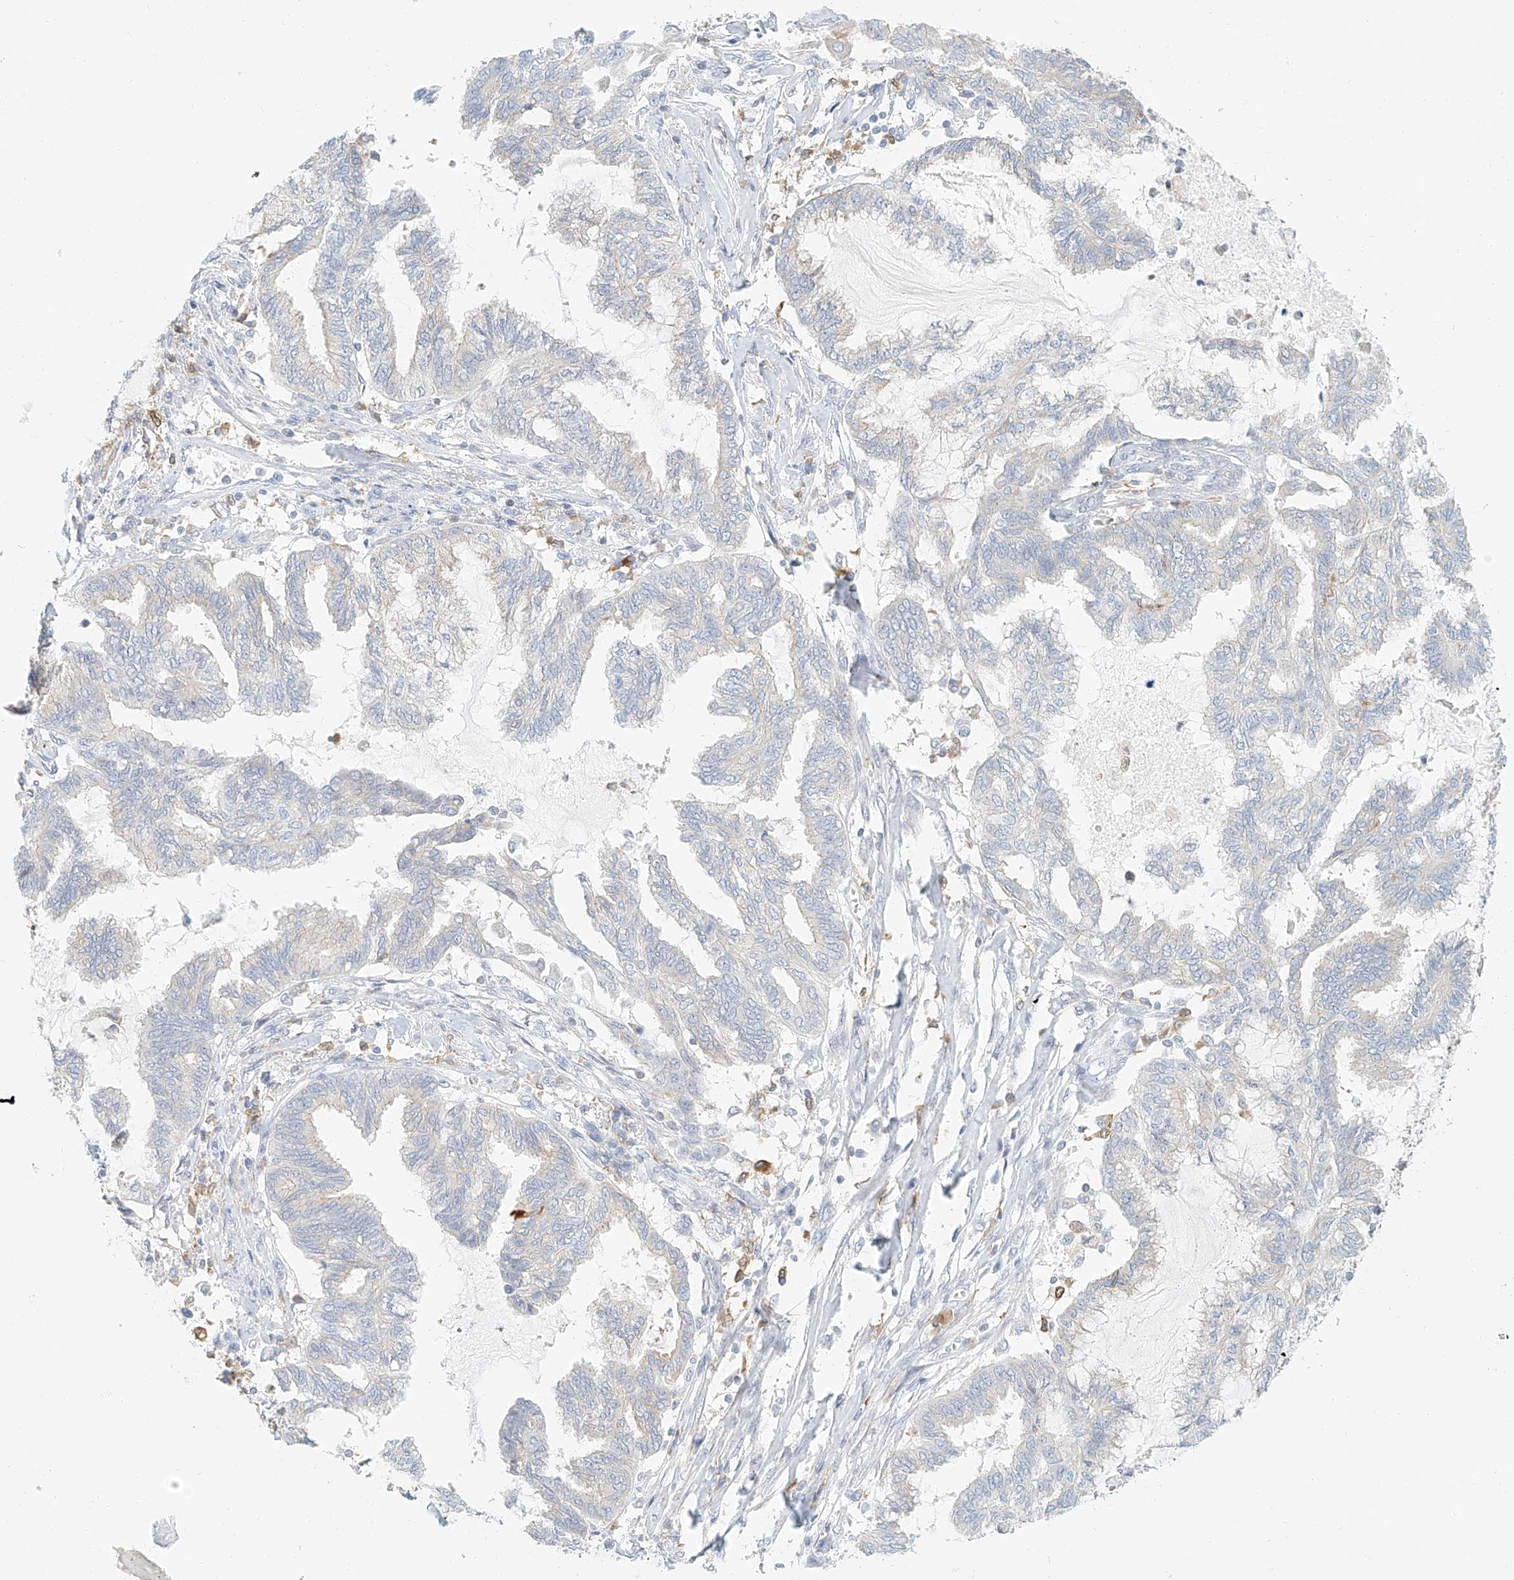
{"staining": {"intensity": "negative", "quantity": "none", "location": "none"}, "tissue": "endometrial cancer", "cell_type": "Tumor cells", "image_type": "cancer", "snomed": [{"axis": "morphology", "description": "Adenocarcinoma, NOS"}, {"axis": "topography", "description": "Endometrium"}], "caption": "Tumor cells show no significant protein staining in endometrial adenocarcinoma.", "gene": "DHRS7", "patient": {"sex": "female", "age": 86}}